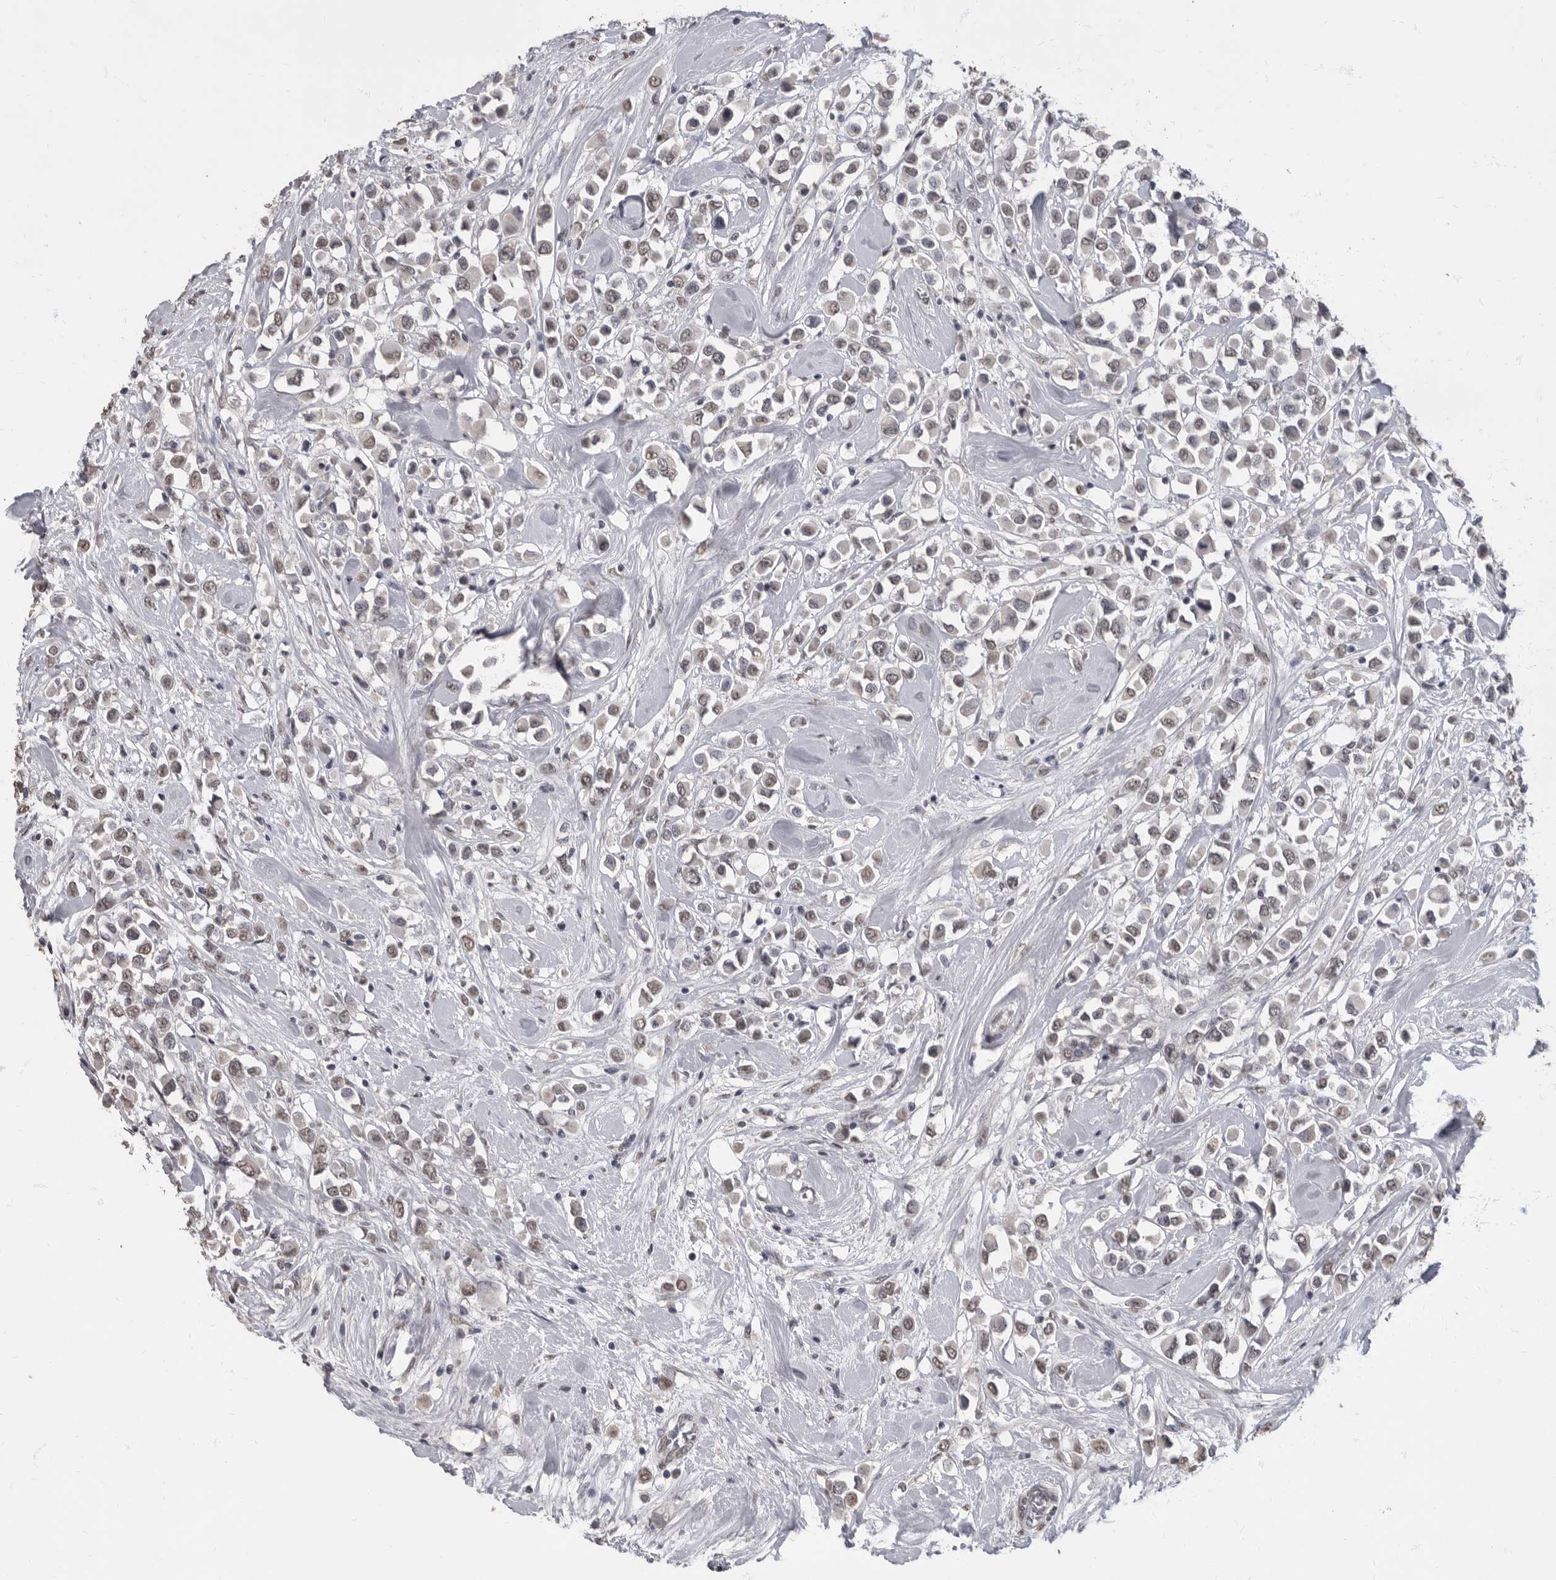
{"staining": {"intensity": "weak", "quantity": "25%-75%", "location": "nuclear"}, "tissue": "breast cancer", "cell_type": "Tumor cells", "image_type": "cancer", "snomed": [{"axis": "morphology", "description": "Duct carcinoma"}, {"axis": "topography", "description": "Breast"}], "caption": "A high-resolution image shows immunohistochemistry staining of intraductal carcinoma (breast), which displays weak nuclear expression in about 25%-75% of tumor cells. Nuclei are stained in blue.", "gene": "NBL1", "patient": {"sex": "female", "age": 61}}